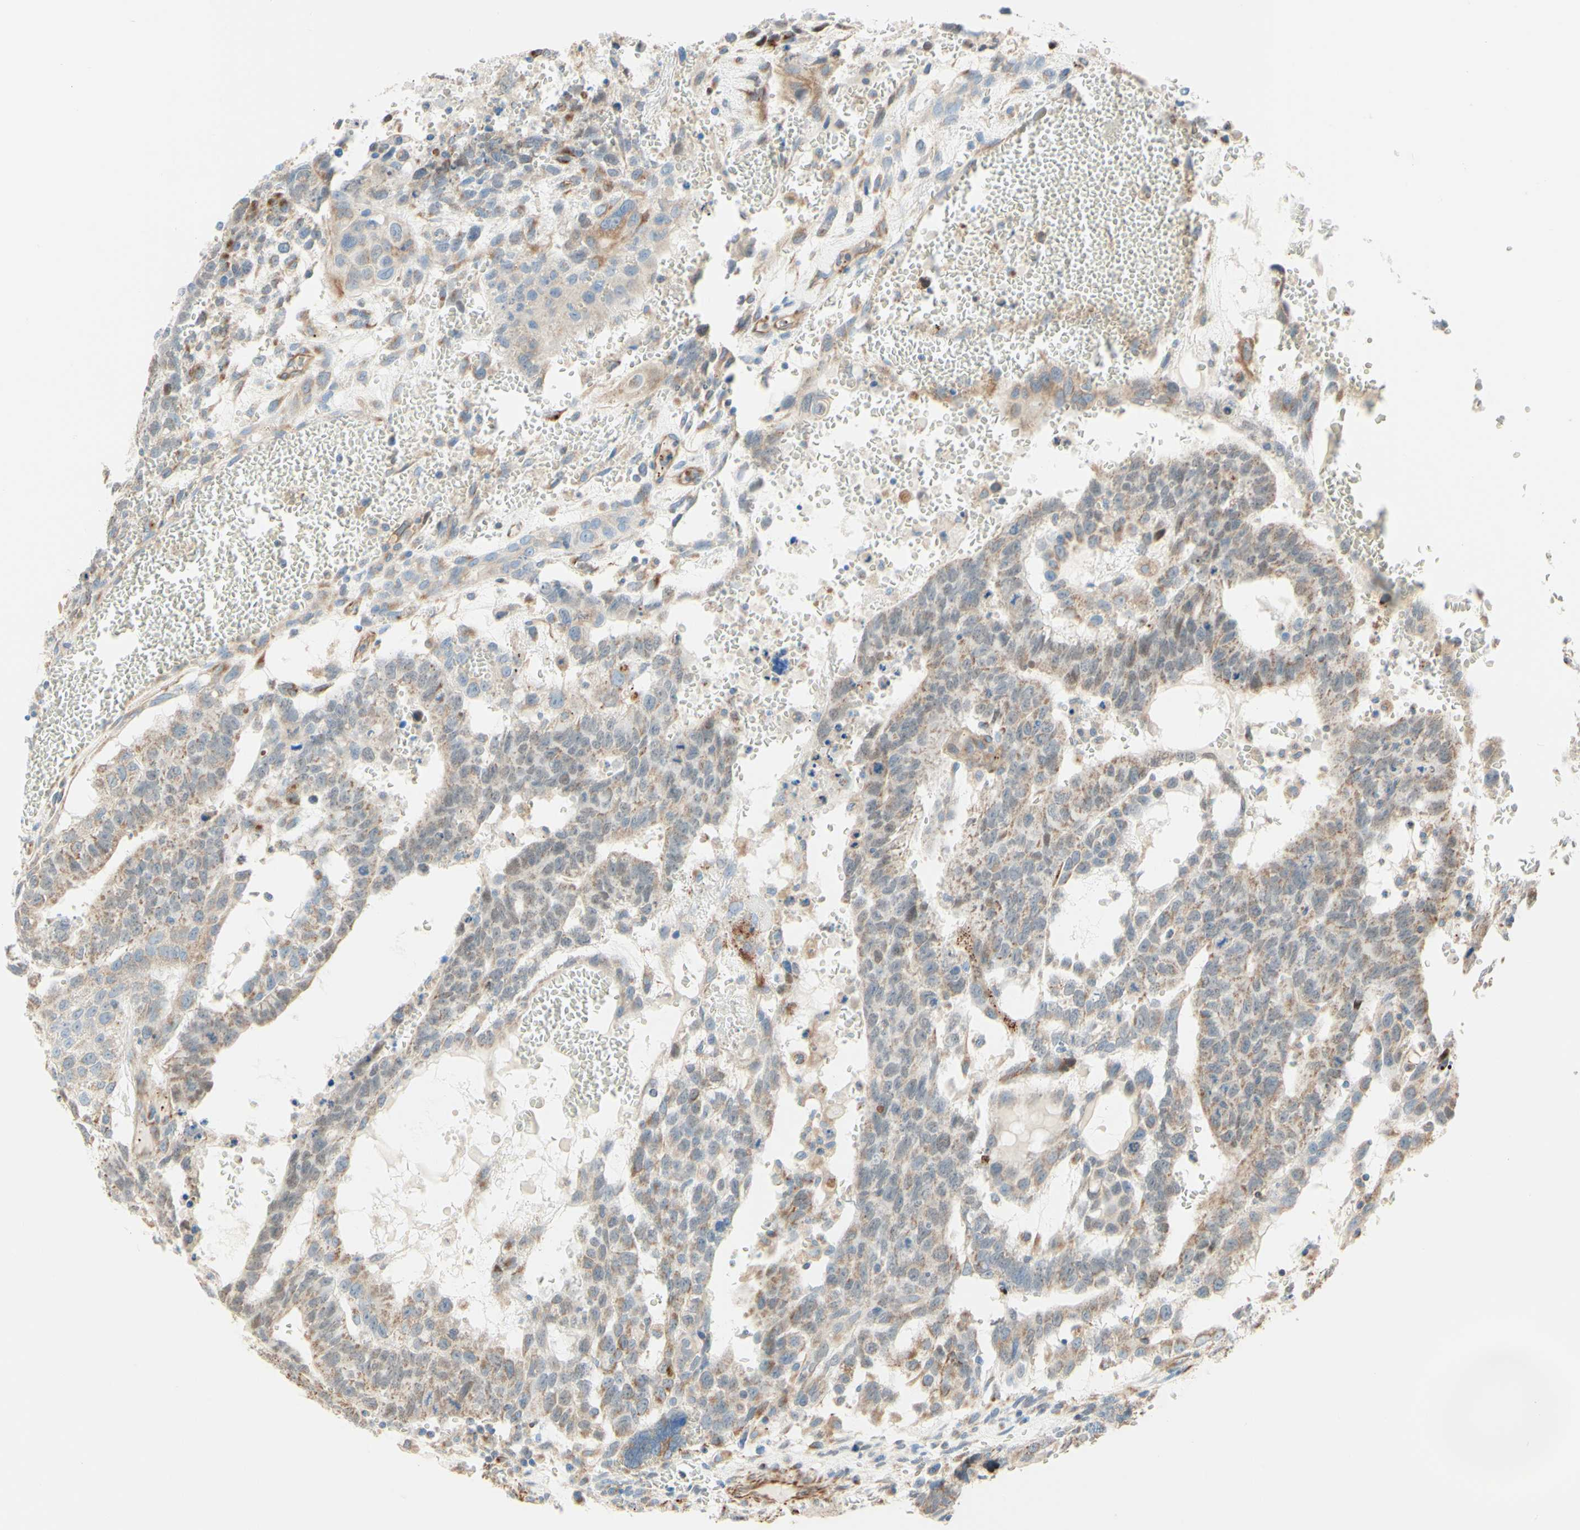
{"staining": {"intensity": "weak", "quantity": ">75%", "location": "cytoplasmic/membranous"}, "tissue": "testis cancer", "cell_type": "Tumor cells", "image_type": "cancer", "snomed": [{"axis": "morphology", "description": "Seminoma, NOS"}, {"axis": "morphology", "description": "Carcinoma, Embryonal, NOS"}, {"axis": "topography", "description": "Testis"}], "caption": "Weak cytoplasmic/membranous protein positivity is present in about >75% of tumor cells in testis cancer.", "gene": "ENDOD1", "patient": {"sex": "male", "age": 52}}